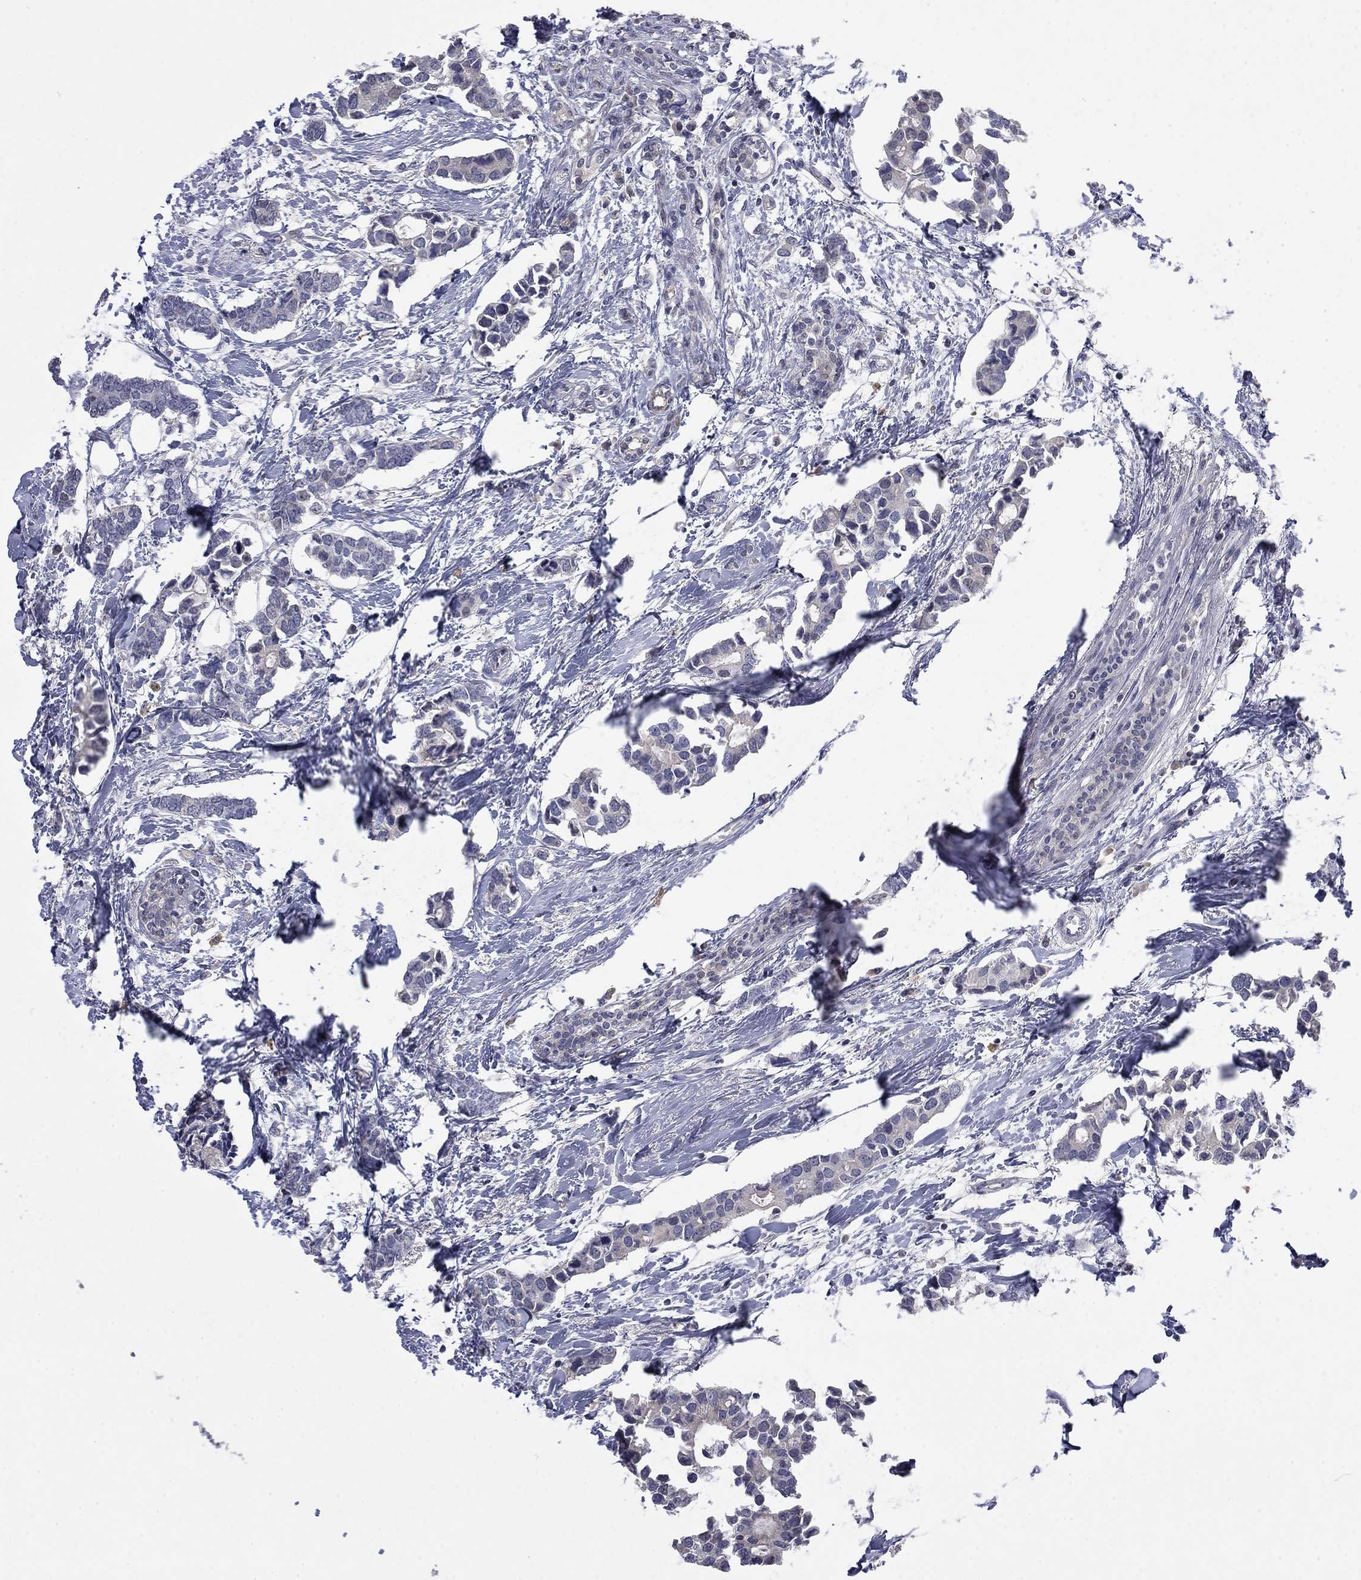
{"staining": {"intensity": "negative", "quantity": "none", "location": "none"}, "tissue": "breast cancer", "cell_type": "Tumor cells", "image_type": "cancer", "snomed": [{"axis": "morphology", "description": "Duct carcinoma"}, {"axis": "topography", "description": "Breast"}], "caption": "Human intraductal carcinoma (breast) stained for a protein using immunohistochemistry (IHC) exhibits no expression in tumor cells.", "gene": "SLC51A", "patient": {"sex": "female", "age": 83}}